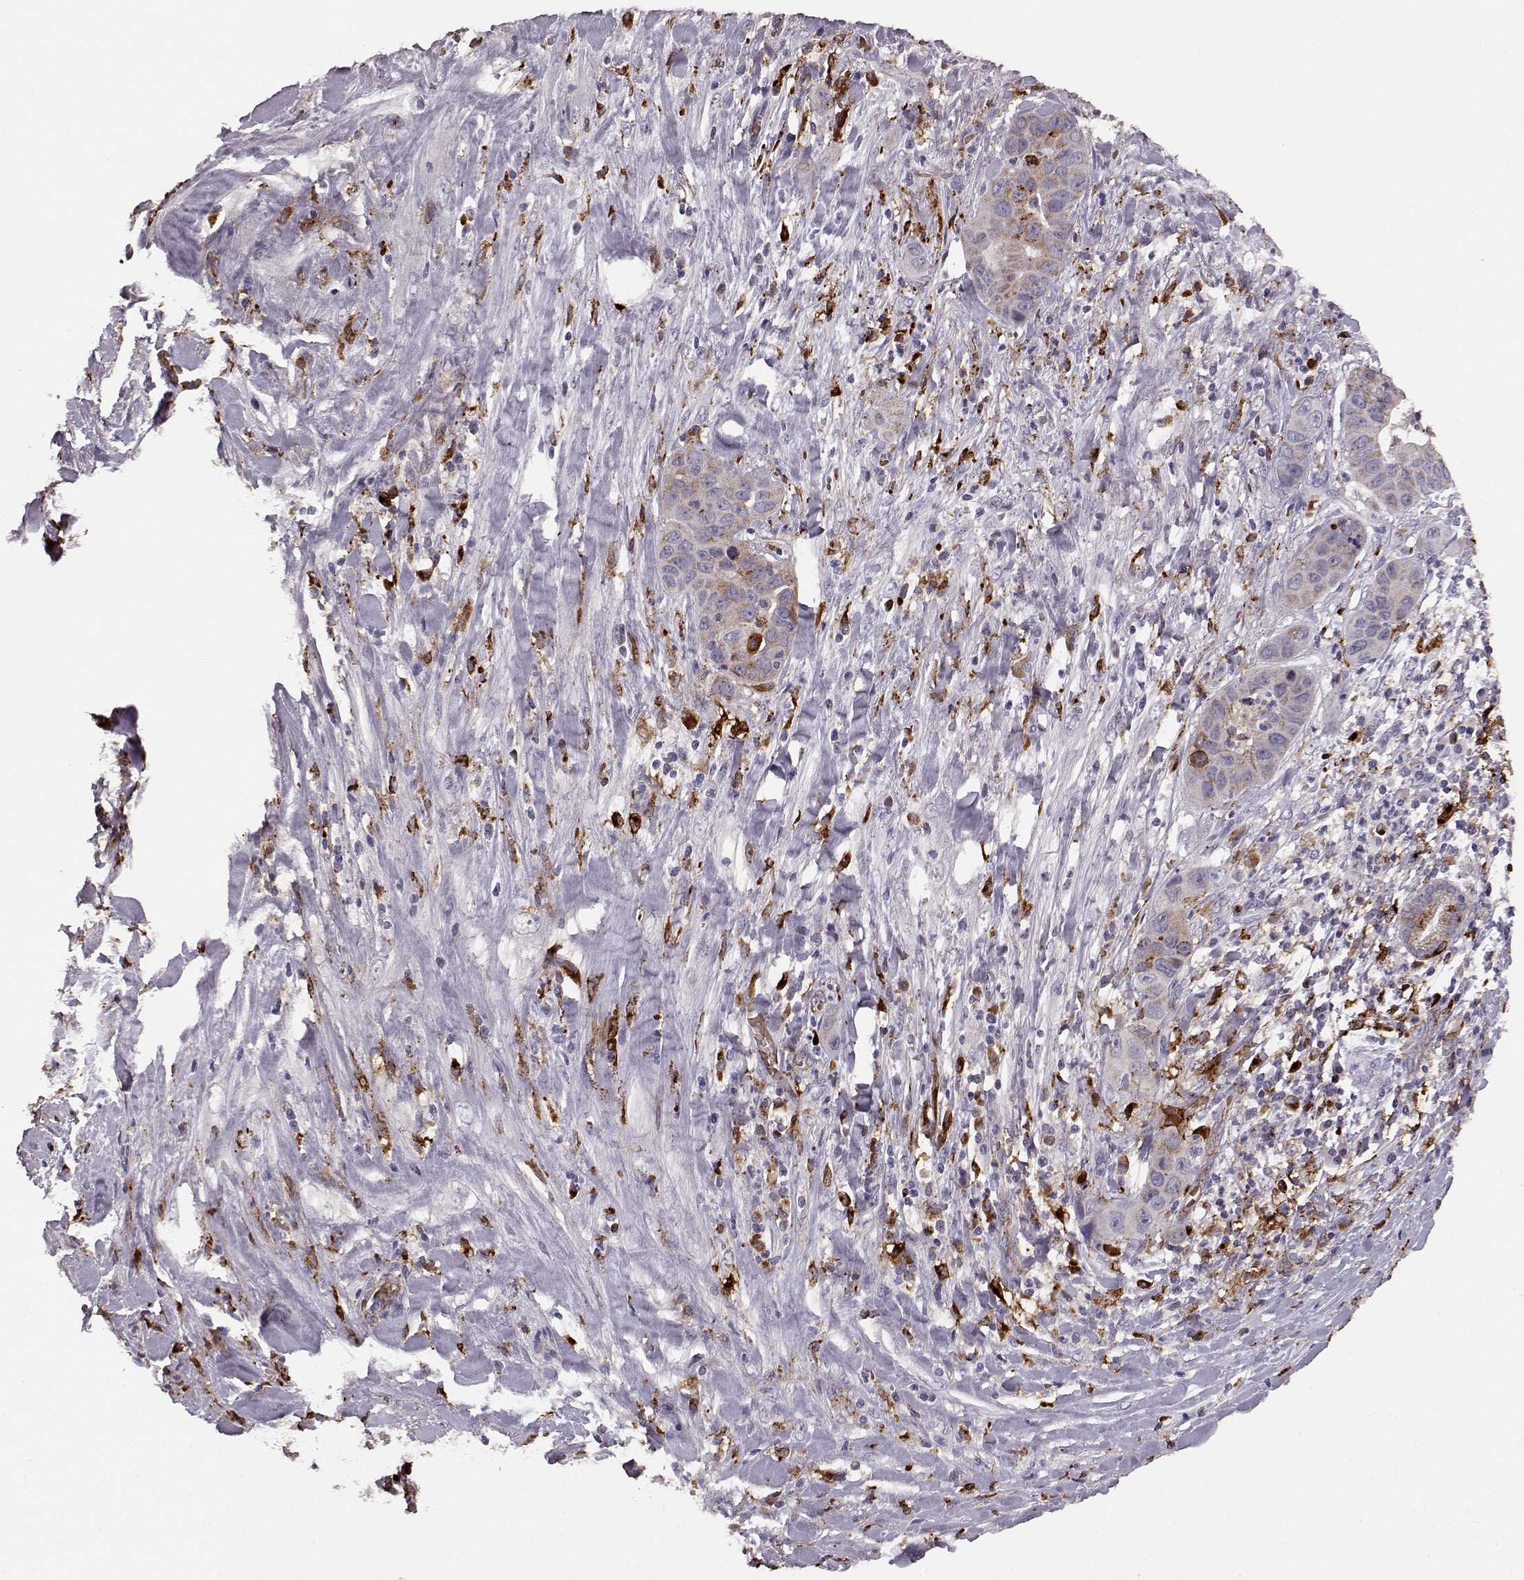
{"staining": {"intensity": "weak", "quantity": "<25%", "location": "cytoplasmic/membranous"}, "tissue": "liver cancer", "cell_type": "Tumor cells", "image_type": "cancer", "snomed": [{"axis": "morphology", "description": "Cholangiocarcinoma"}, {"axis": "topography", "description": "Liver"}], "caption": "Immunohistochemical staining of human liver cholangiocarcinoma exhibits no significant staining in tumor cells.", "gene": "CCNF", "patient": {"sex": "female", "age": 52}}